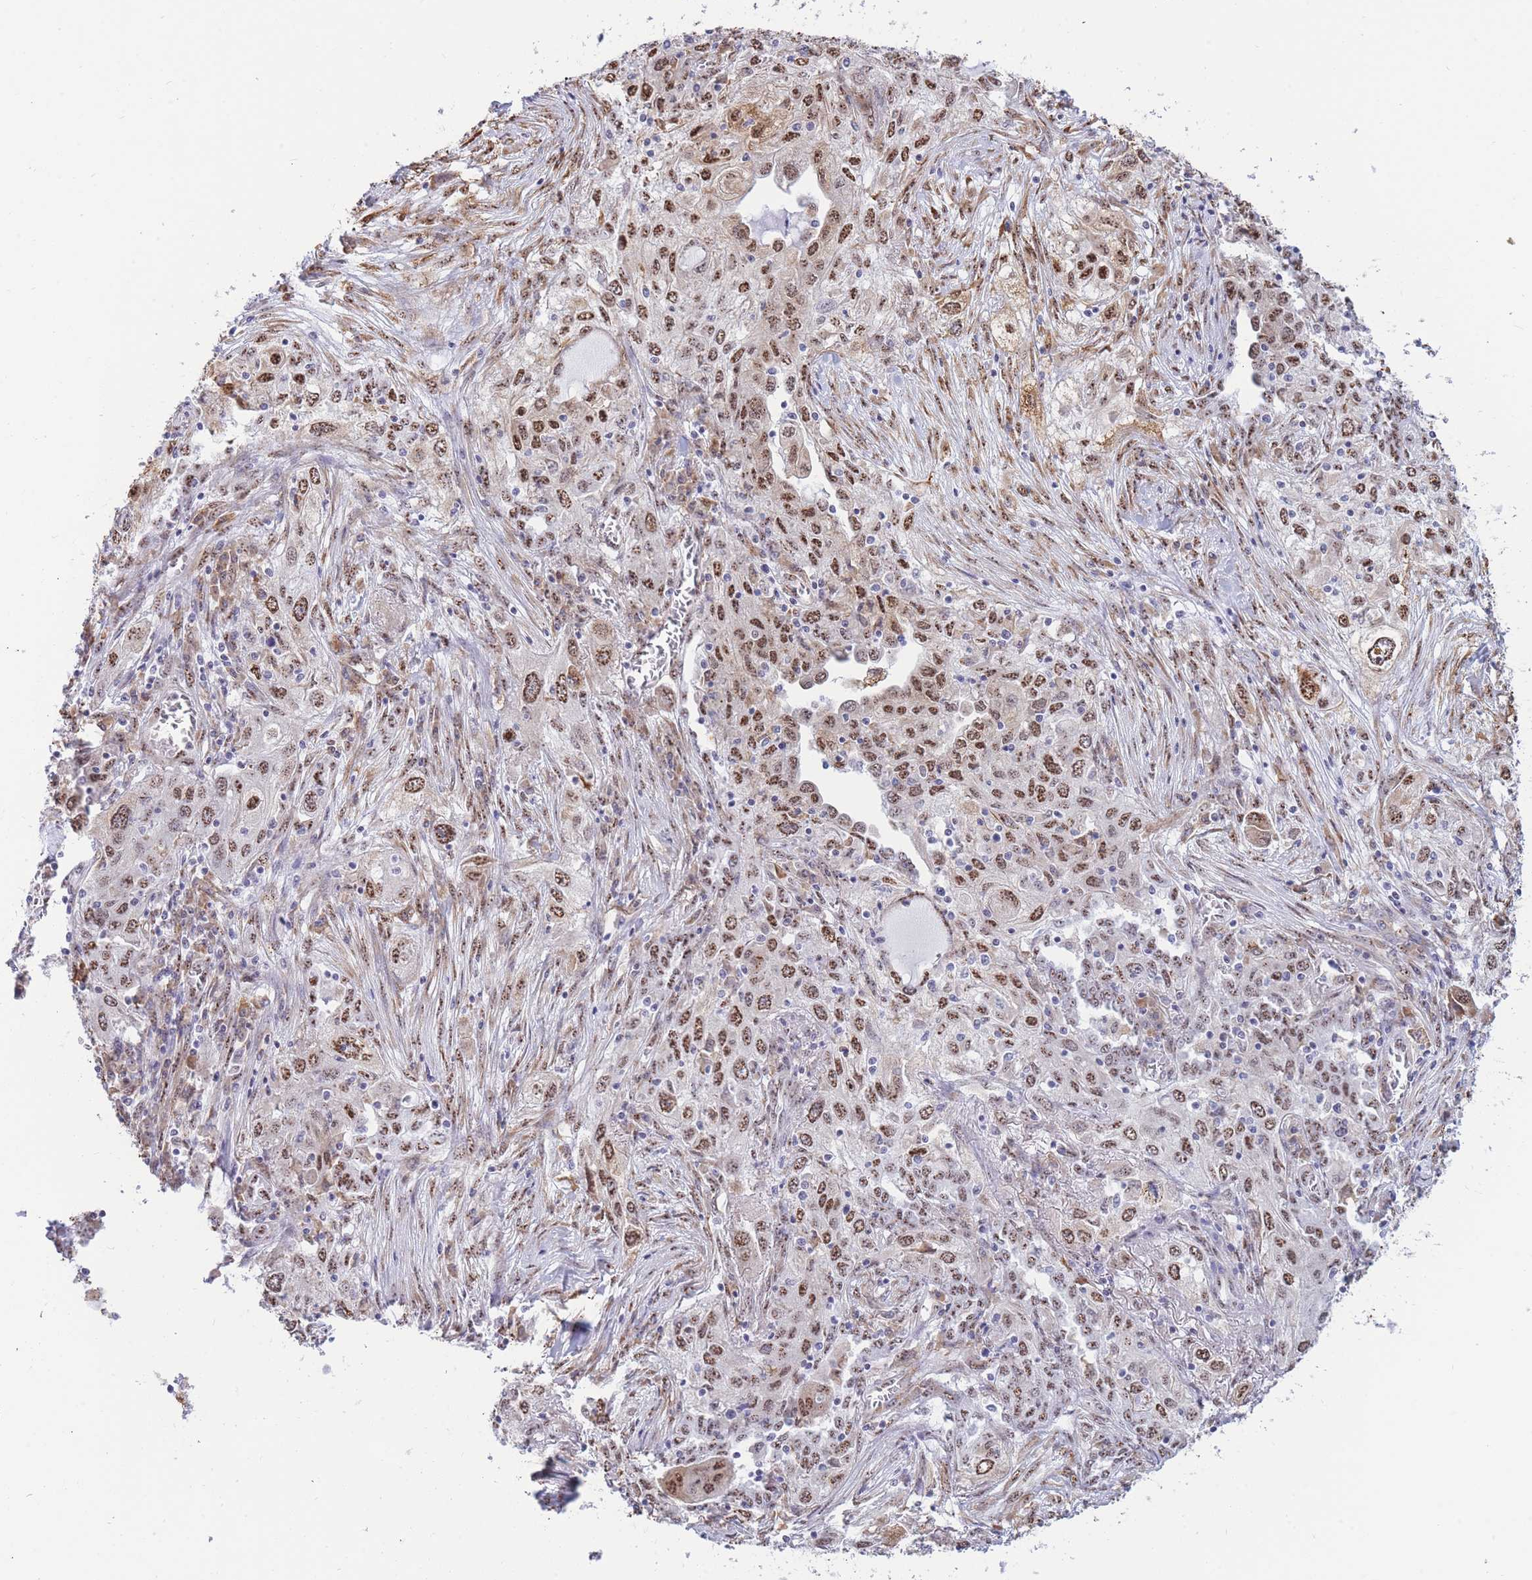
{"staining": {"intensity": "moderate", "quantity": ">75%", "location": "nuclear"}, "tissue": "lung cancer", "cell_type": "Tumor cells", "image_type": "cancer", "snomed": [{"axis": "morphology", "description": "Squamous cell carcinoma, NOS"}, {"axis": "topography", "description": "Lung"}], "caption": "IHC (DAB) staining of lung squamous cell carcinoma shows moderate nuclear protein staining in approximately >75% of tumor cells.", "gene": "FAM153A", "patient": {"sex": "female", "age": 69}}